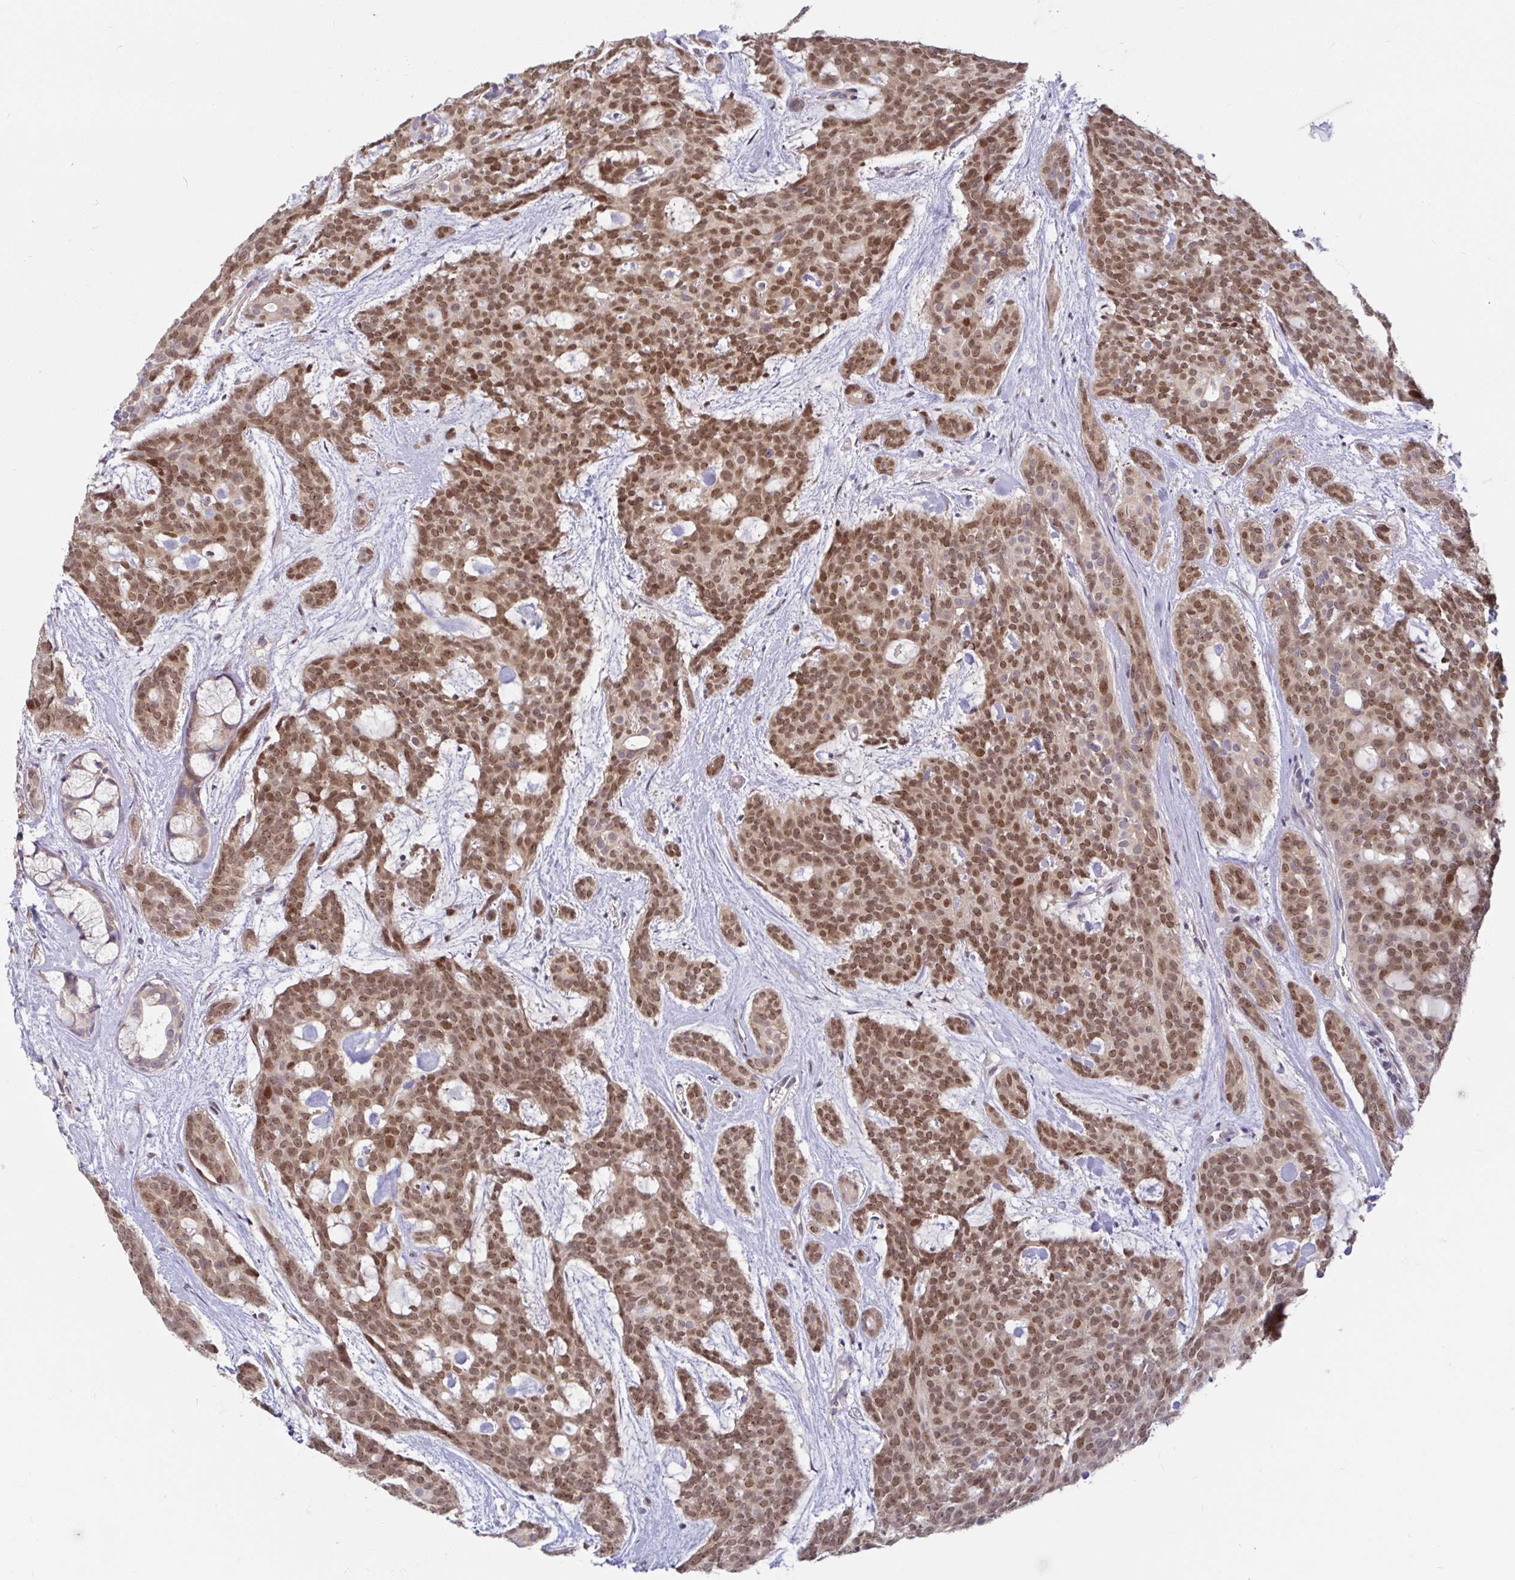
{"staining": {"intensity": "moderate", "quantity": ">75%", "location": "cytoplasmic/membranous,nuclear"}, "tissue": "head and neck cancer", "cell_type": "Tumor cells", "image_type": "cancer", "snomed": [{"axis": "morphology", "description": "Adenocarcinoma, NOS"}, {"axis": "topography", "description": "Head-Neck"}], "caption": "The image exhibits immunohistochemical staining of head and neck adenocarcinoma. There is moderate cytoplasmic/membranous and nuclear staining is identified in approximately >75% of tumor cells.", "gene": "LARP1", "patient": {"sex": "male", "age": 66}}